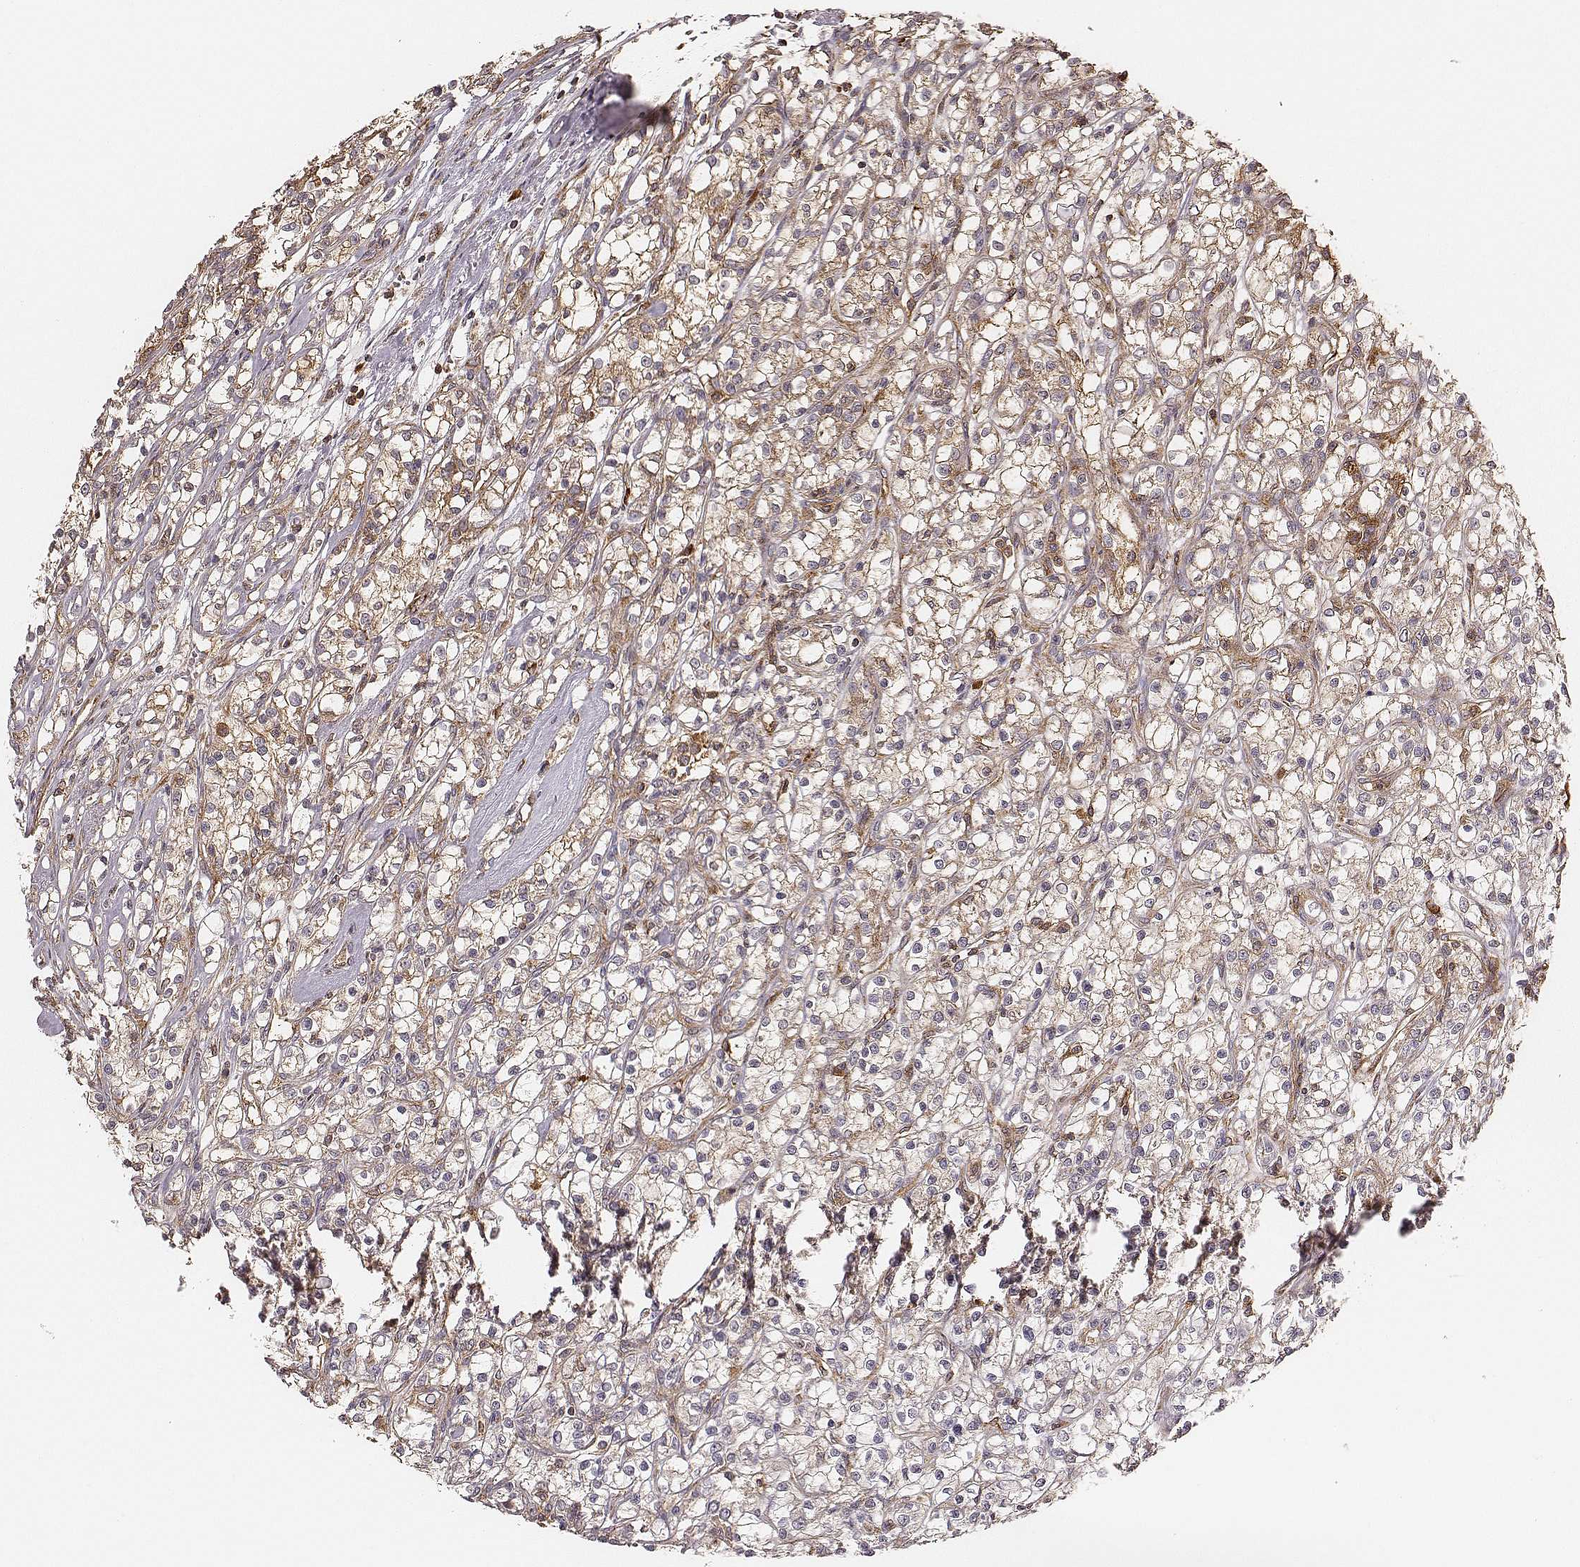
{"staining": {"intensity": "moderate", "quantity": "25%-75%", "location": "cytoplasmic/membranous"}, "tissue": "renal cancer", "cell_type": "Tumor cells", "image_type": "cancer", "snomed": [{"axis": "morphology", "description": "Adenocarcinoma, NOS"}, {"axis": "topography", "description": "Kidney"}], "caption": "Renal cancer tissue displays moderate cytoplasmic/membranous expression in about 25%-75% of tumor cells (DAB IHC, brown staining for protein, blue staining for nuclei).", "gene": "CARS1", "patient": {"sex": "female", "age": 59}}